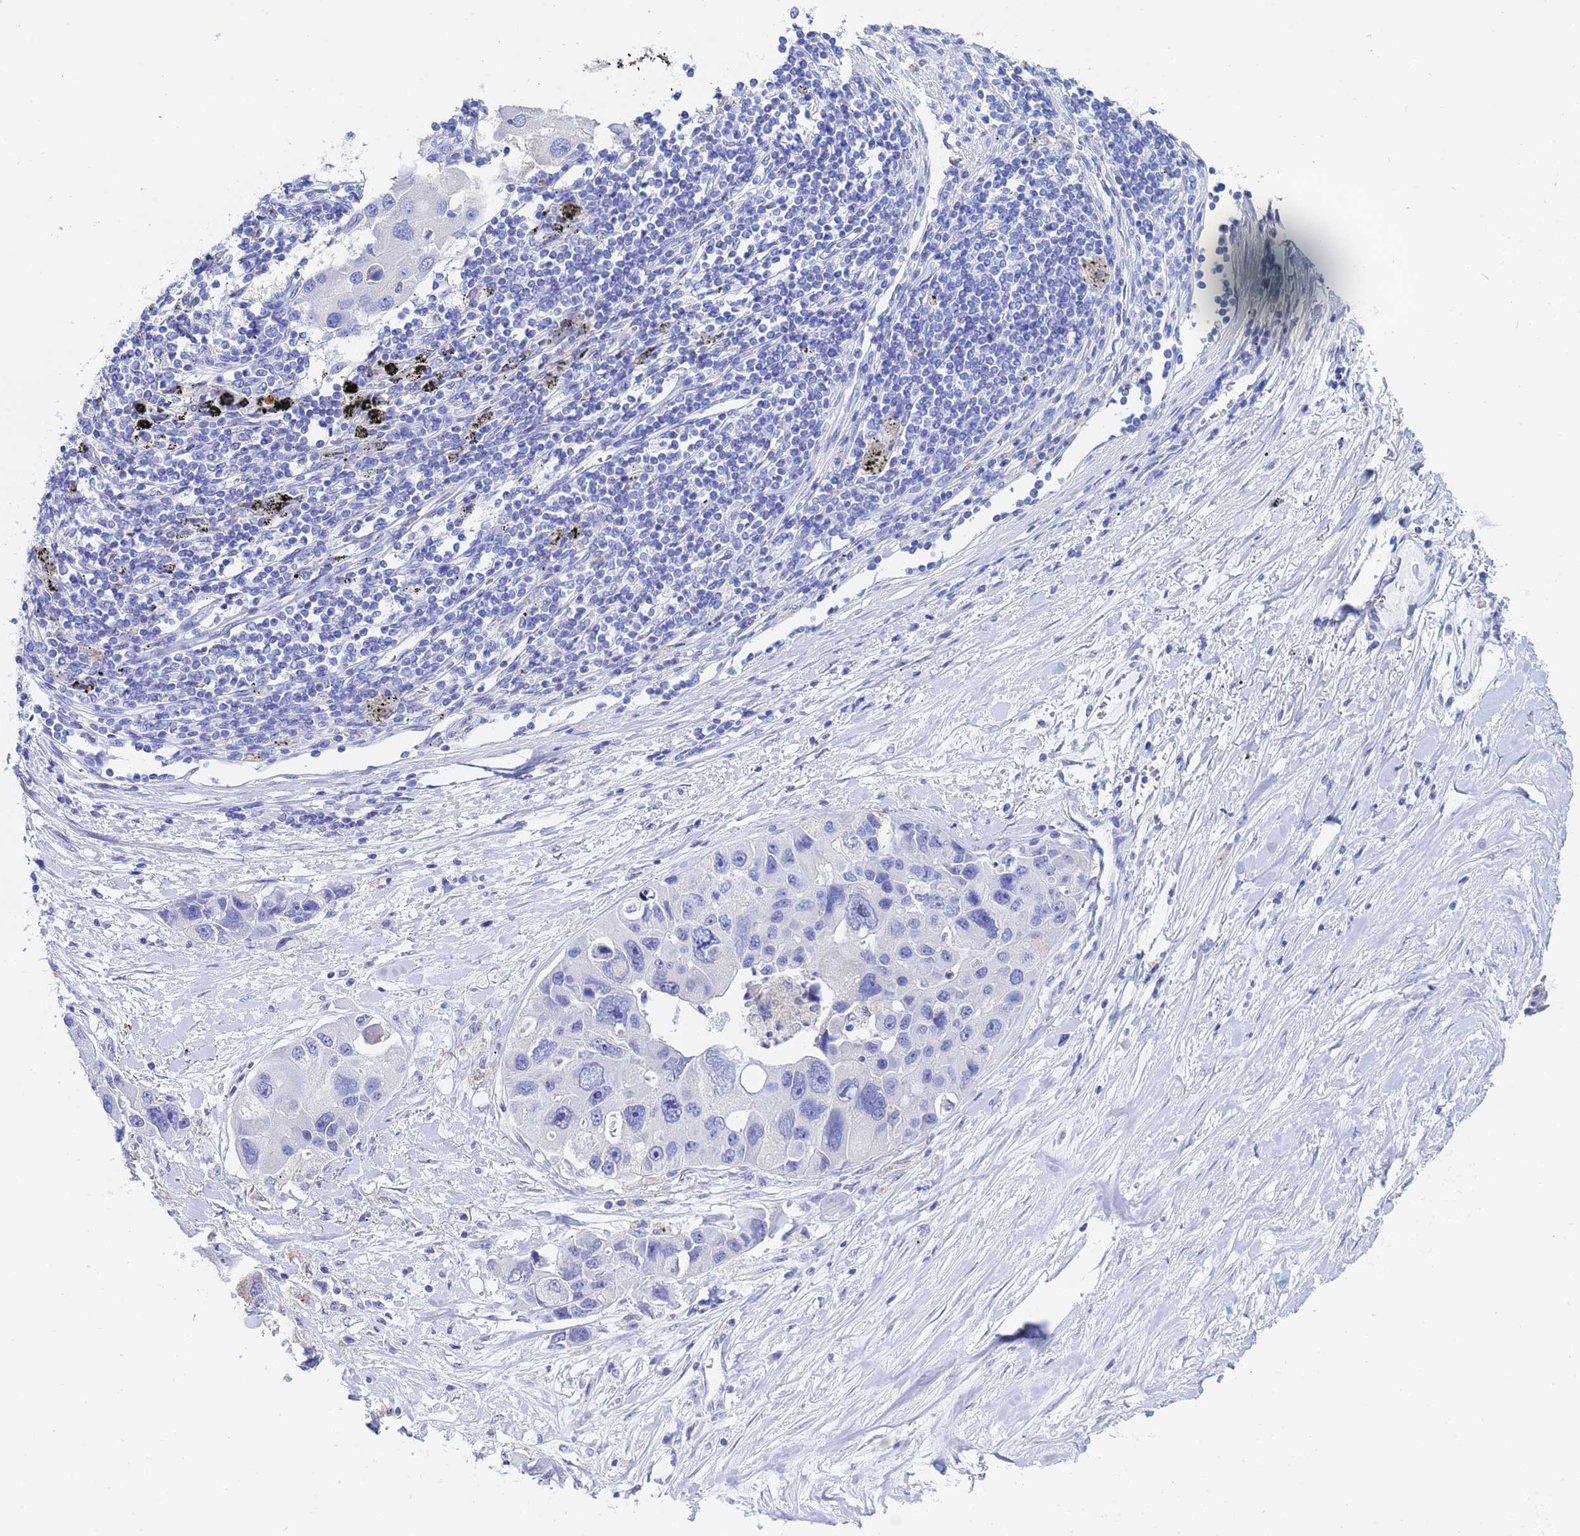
{"staining": {"intensity": "negative", "quantity": "none", "location": "none"}, "tissue": "lung cancer", "cell_type": "Tumor cells", "image_type": "cancer", "snomed": [{"axis": "morphology", "description": "Adenocarcinoma, NOS"}, {"axis": "topography", "description": "Lung"}], "caption": "Immunohistochemical staining of human lung cancer (adenocarcinoma) demonstrates no significant positivity in tumor cells.", "gene": "CSTB", "patient": {"sex": "female", "age": 54}}